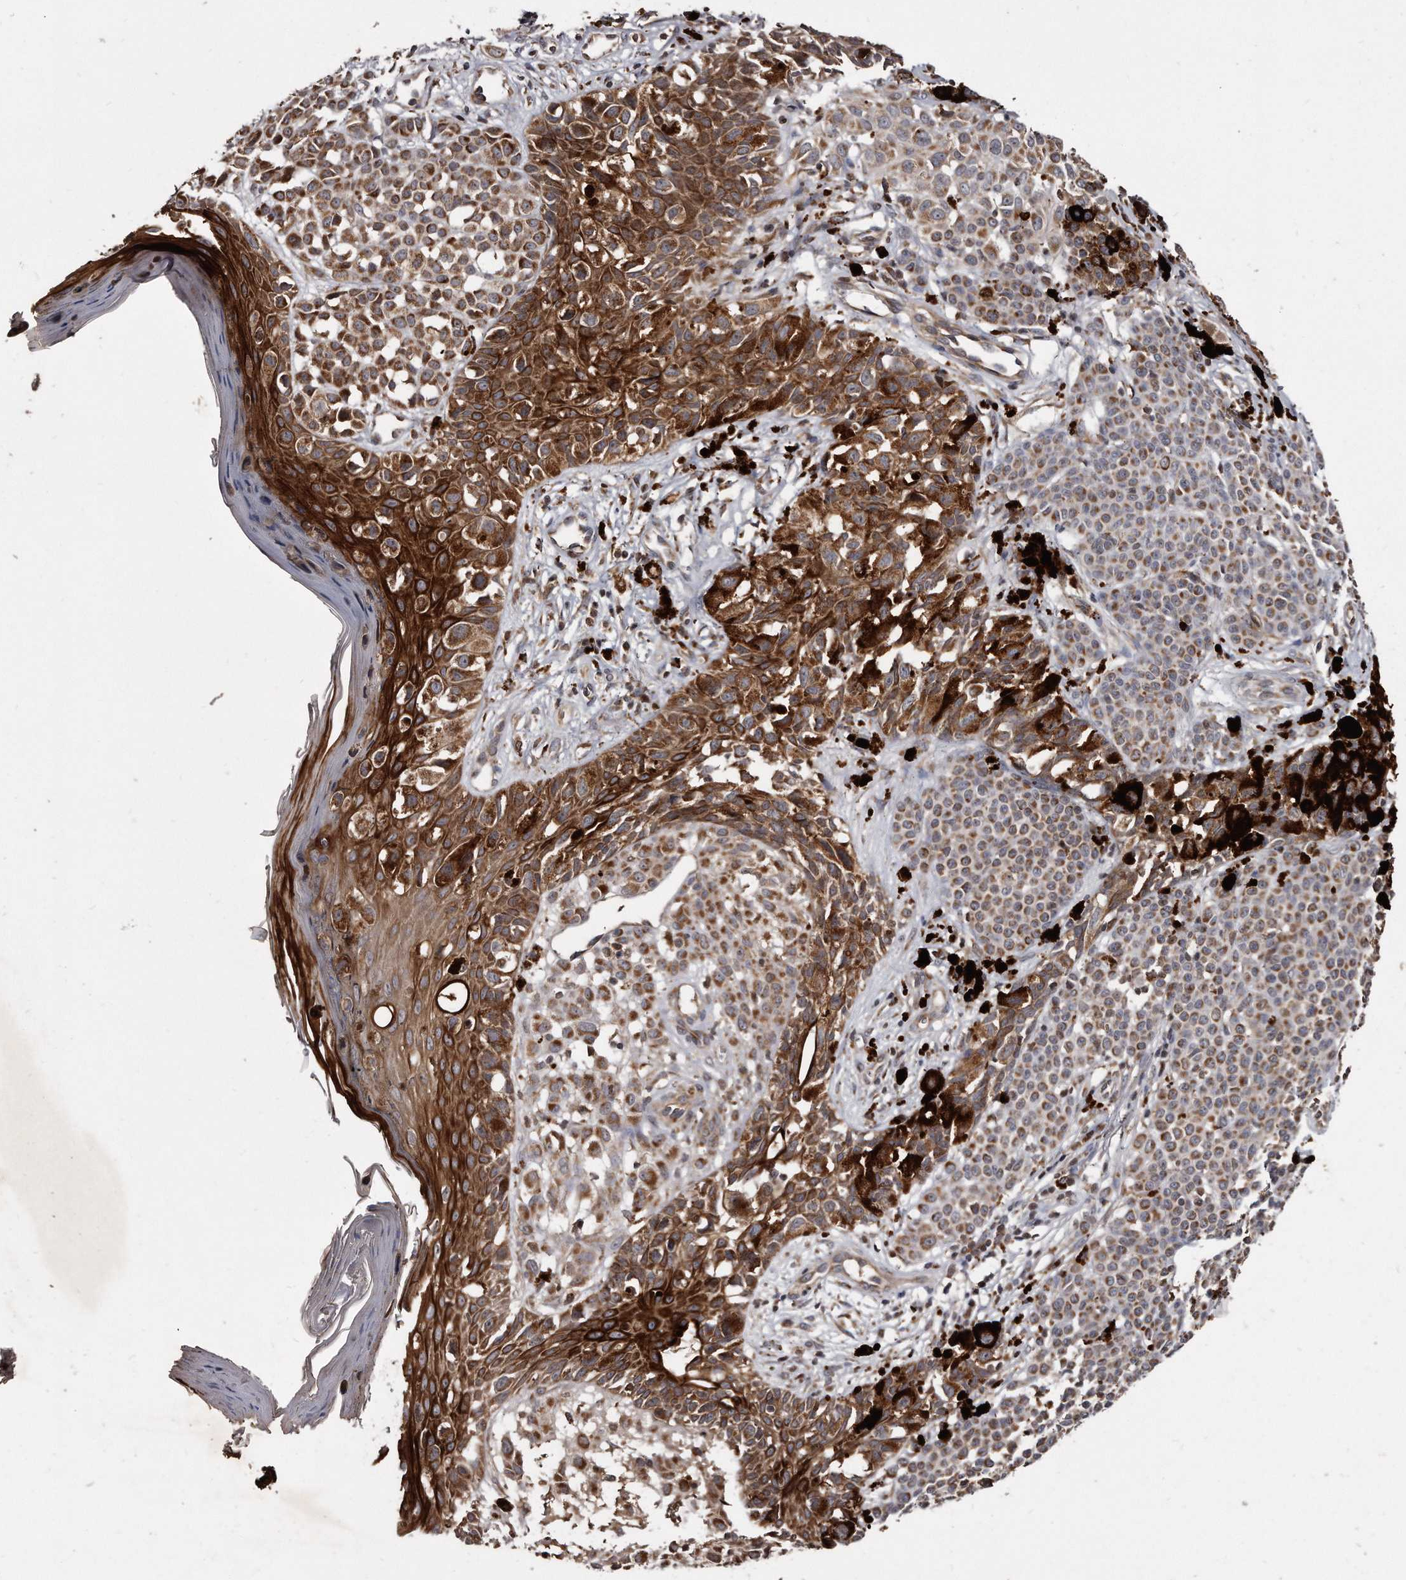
{"staining": {"intensity": "moderate", "quantity": ">75%", "location": "cytoplasmic/membranous"}, "tissue": "melanoma", "cell_type": "Tumor cells", "image_type": "cancer", "snomed": [{"axis": "morphology", "description": "Malignant melanoma, NOS"}, {"axis": "topography", "description": "Skin of leg"}], "caption": "High-power microscopy captured an IHC photomicrograph of melanoma, revealing moderate cytoplasmic/membranous staining in about >75% of tumor cells.", "gene": "FAM136A", "patient": {"sex": "female", "age": 72}}